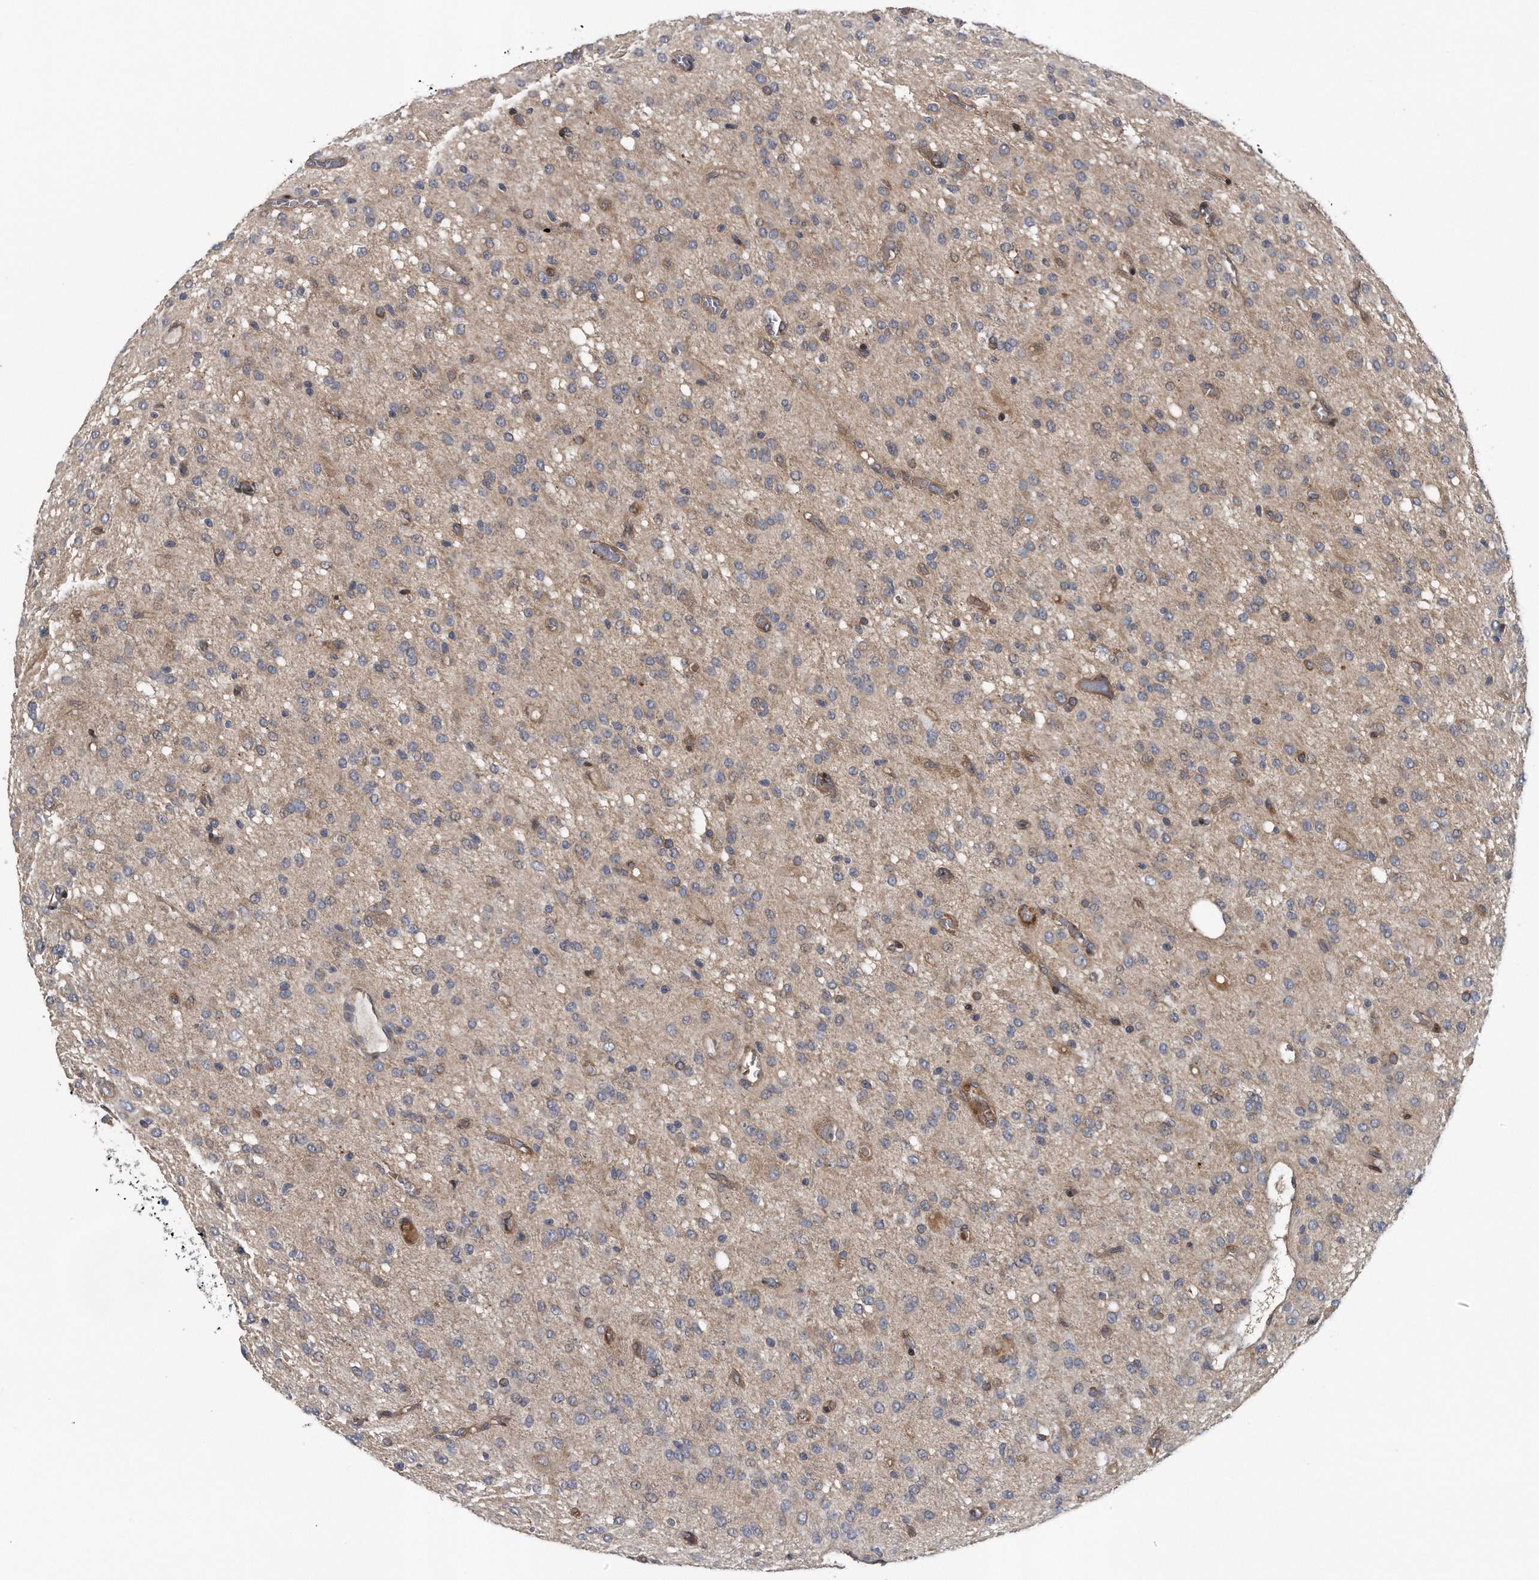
{"staining": {"intensity": "weak", "quantity": ">75%", "location": "cytoplasmic/membranous"}, "tissue": "glioma", "cell_type": "Tumor cells", "image_type": "cancer", "snomed": [{"axis": "morphology", "description": "Glioma, malignant, High grade"}, {"axis": "topography", "description": "Brain"}], "caption": "There is low levels of weak cytoplasmic/membranous positivity in tumor cells of glioma, as demonstrated by immunohistochemical staining (brown color).", "gene": "ZNF79", "patient": {"sex": "female", "age": 59}}